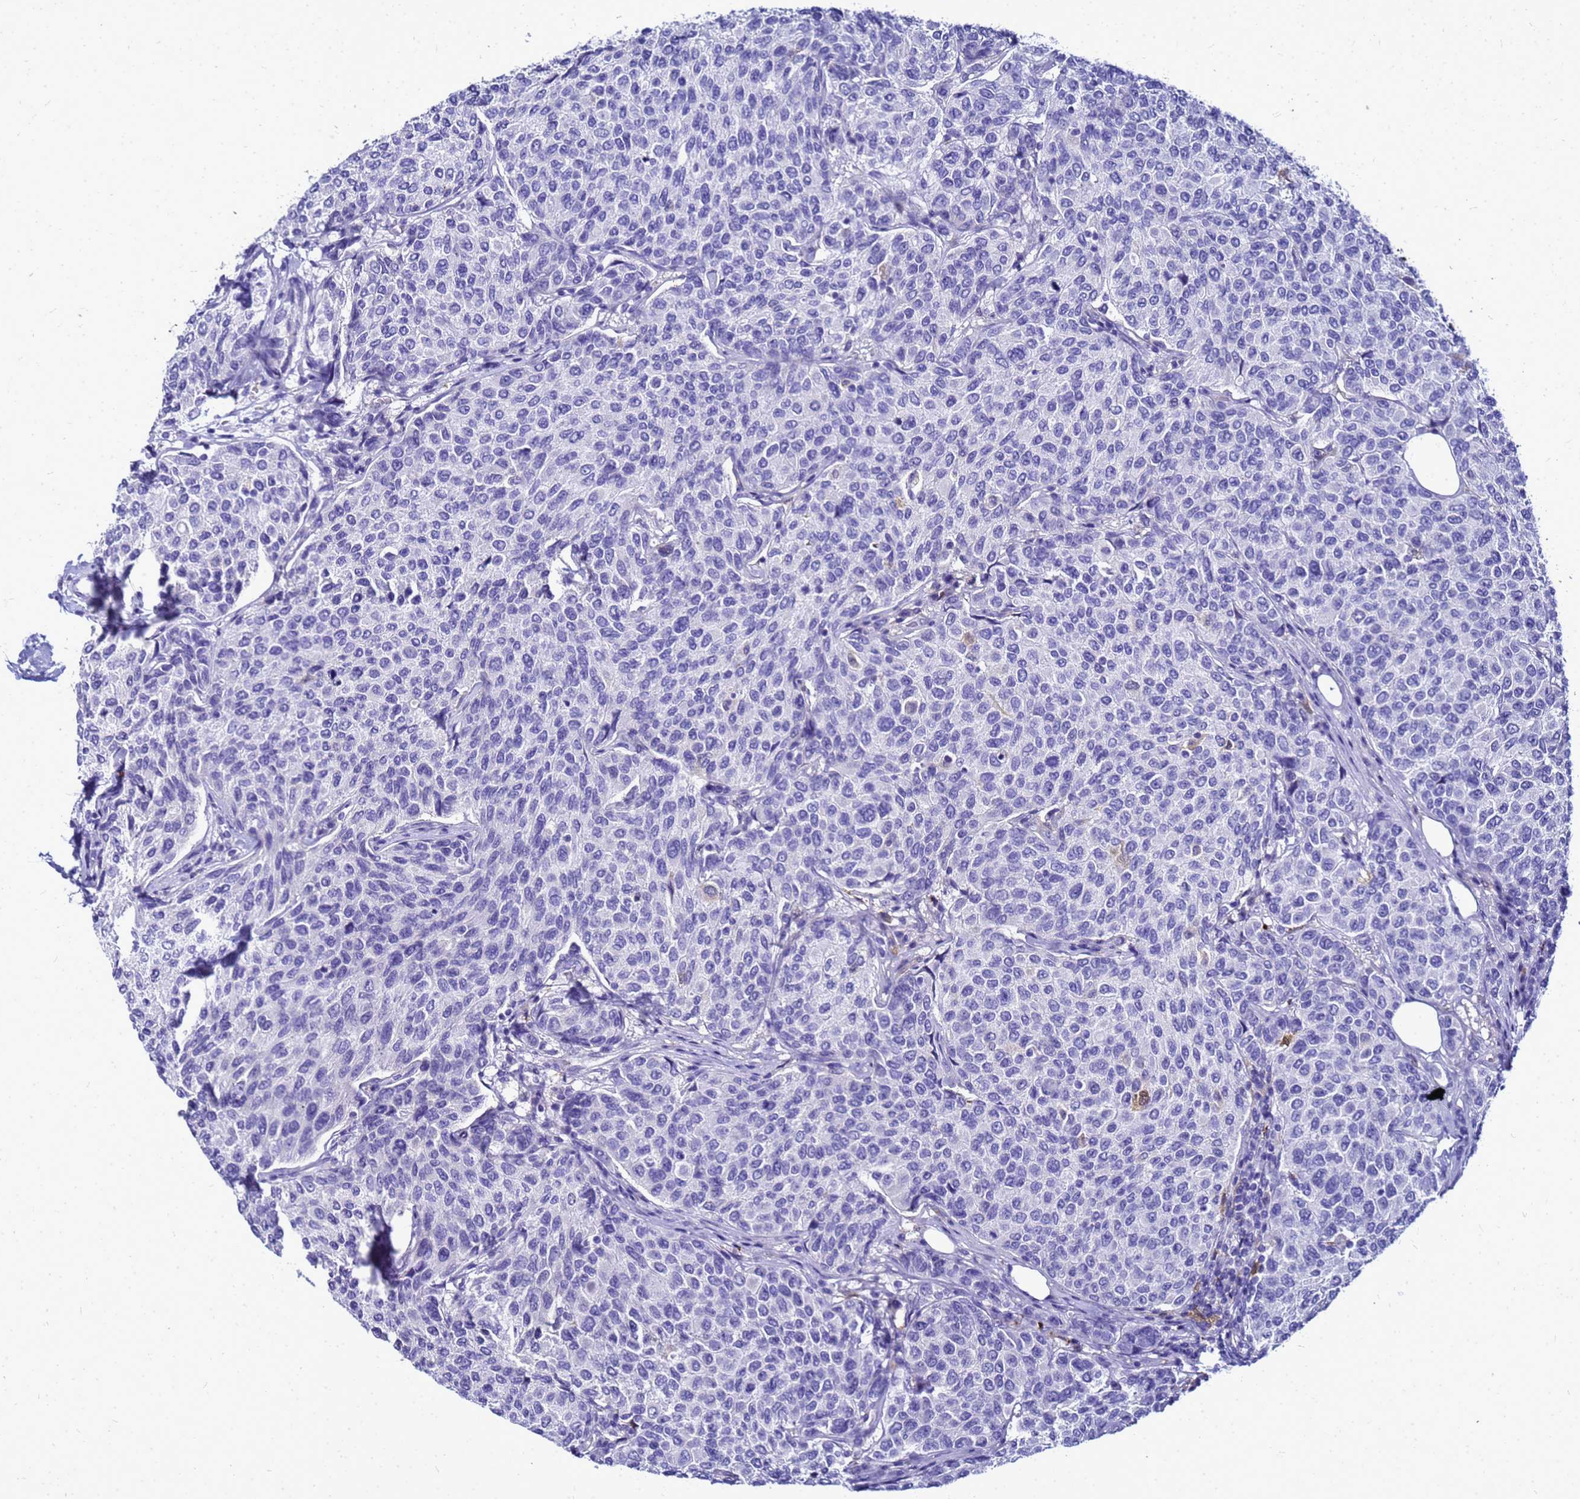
{"staining": {"intensity": "negative", "quantity": "none", "location": "none"}, "tissue": "breast cancer", "cell_type": "Tumor cells", "image_type": "cancer", "snomed": [{"axis": "morphology", "description": "Duct carcinoma"}, {"axis": "topography", "description": "Breast"}], "caption": "Tumor cells are negative for brown protein staining in breast cancer (intraductal carcinoma). Brightfield microscopy of immunohistochemistry stained with DAB (brown) and hematoxylin (blue), captured at high magnification.", "gene": "CSTA", "patient": {"sex": "female", "age": 55}}